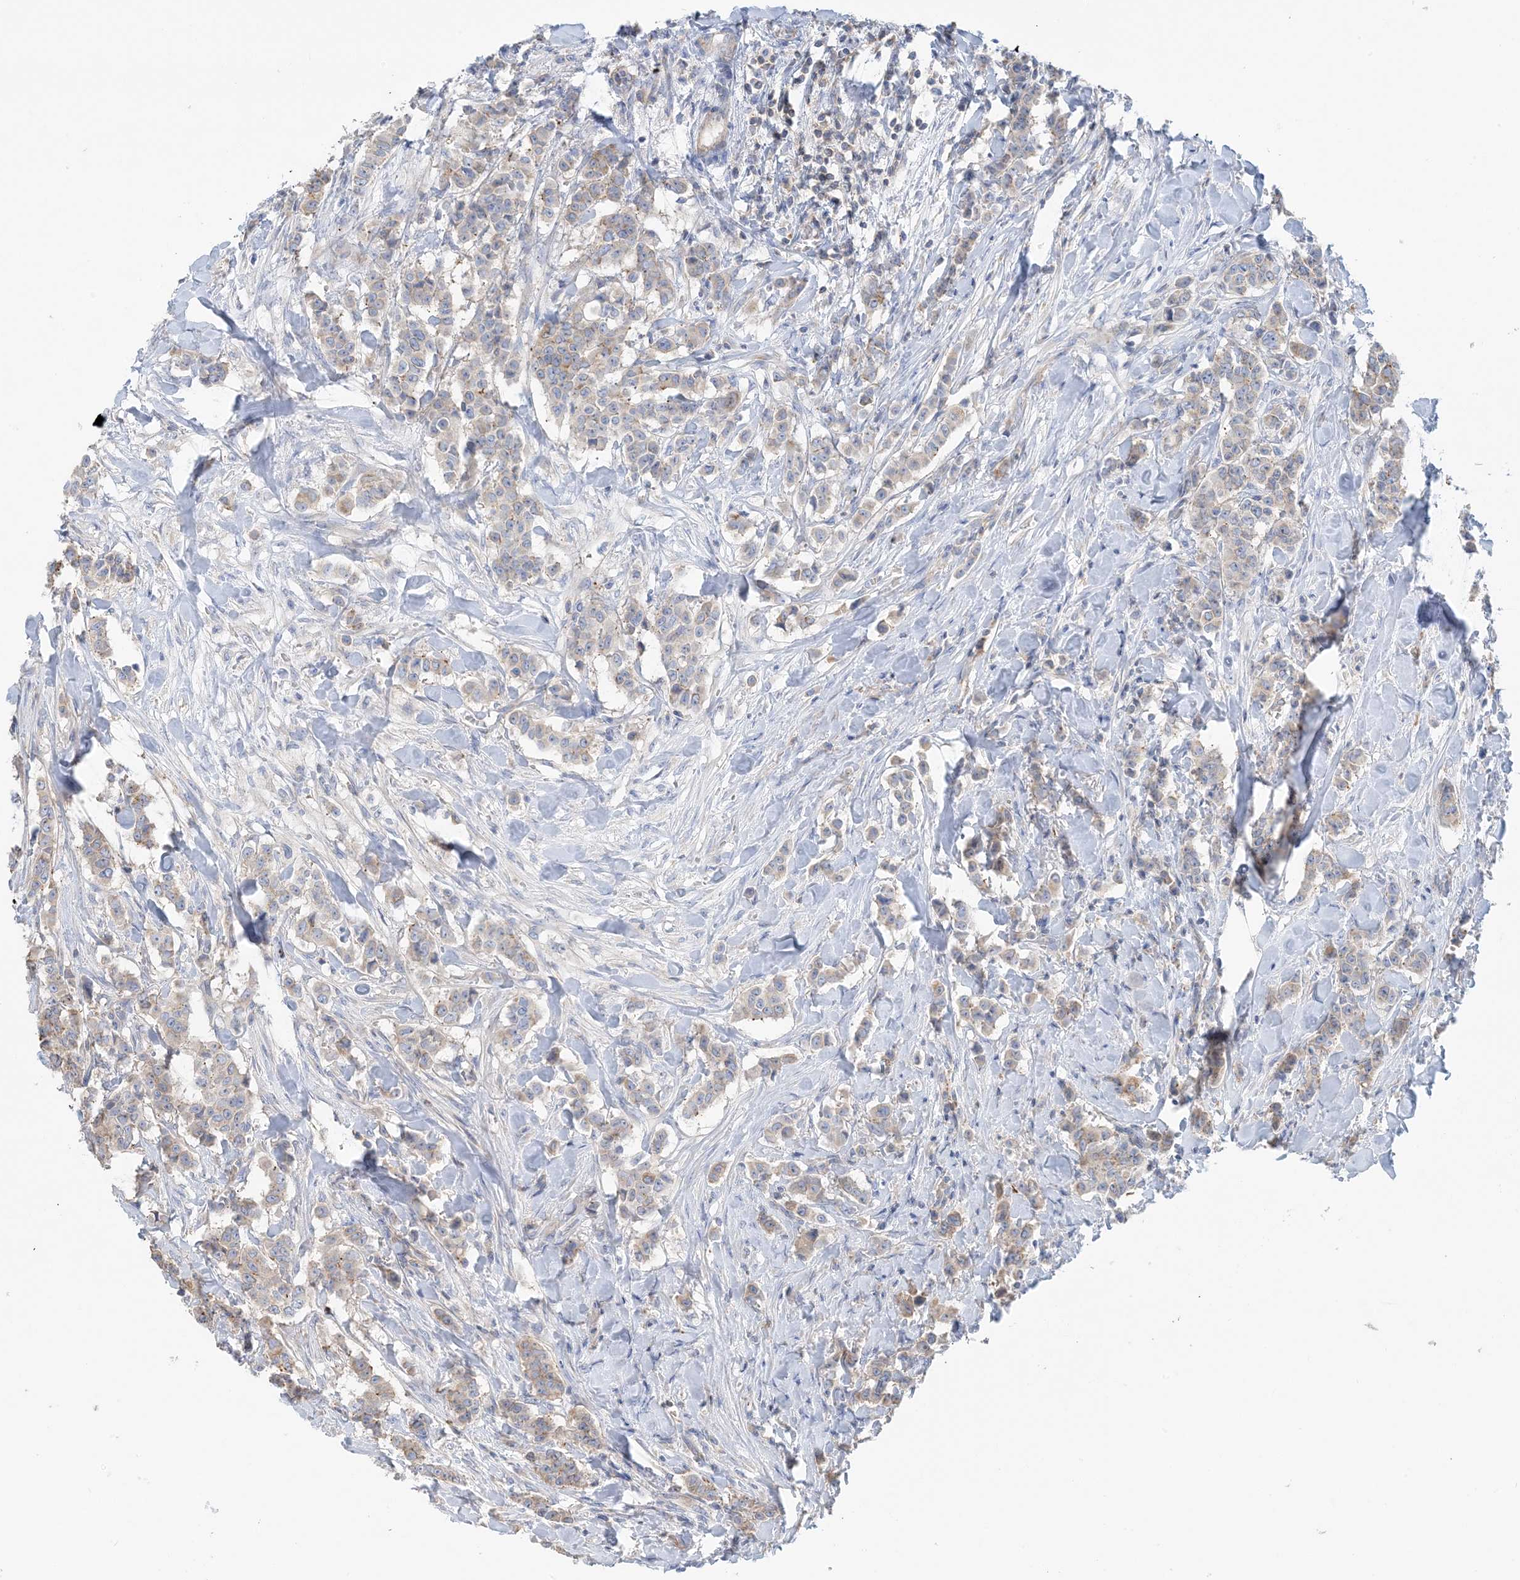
{"staining": {"intensity": "weak", "quantity": "25%-75%", "location": "cytoplasmic/membranous"}, "tissue": "breast cancer", "cell_type": "Tumor cells", "image_type": "cancer", "snomed": [{"axis": "morphology", "description": "Duct carcinoma"}, {"axis": "topography", "description": "Breast"}], "caption": "Breast cancer was stained to show a protein in brown. There is low levels of weak cytoplasmic/membranous expression in about 25%-75% of tumor cells.", "gene": "CALHM5", "patient": {"sex": "female", "age": 40}}